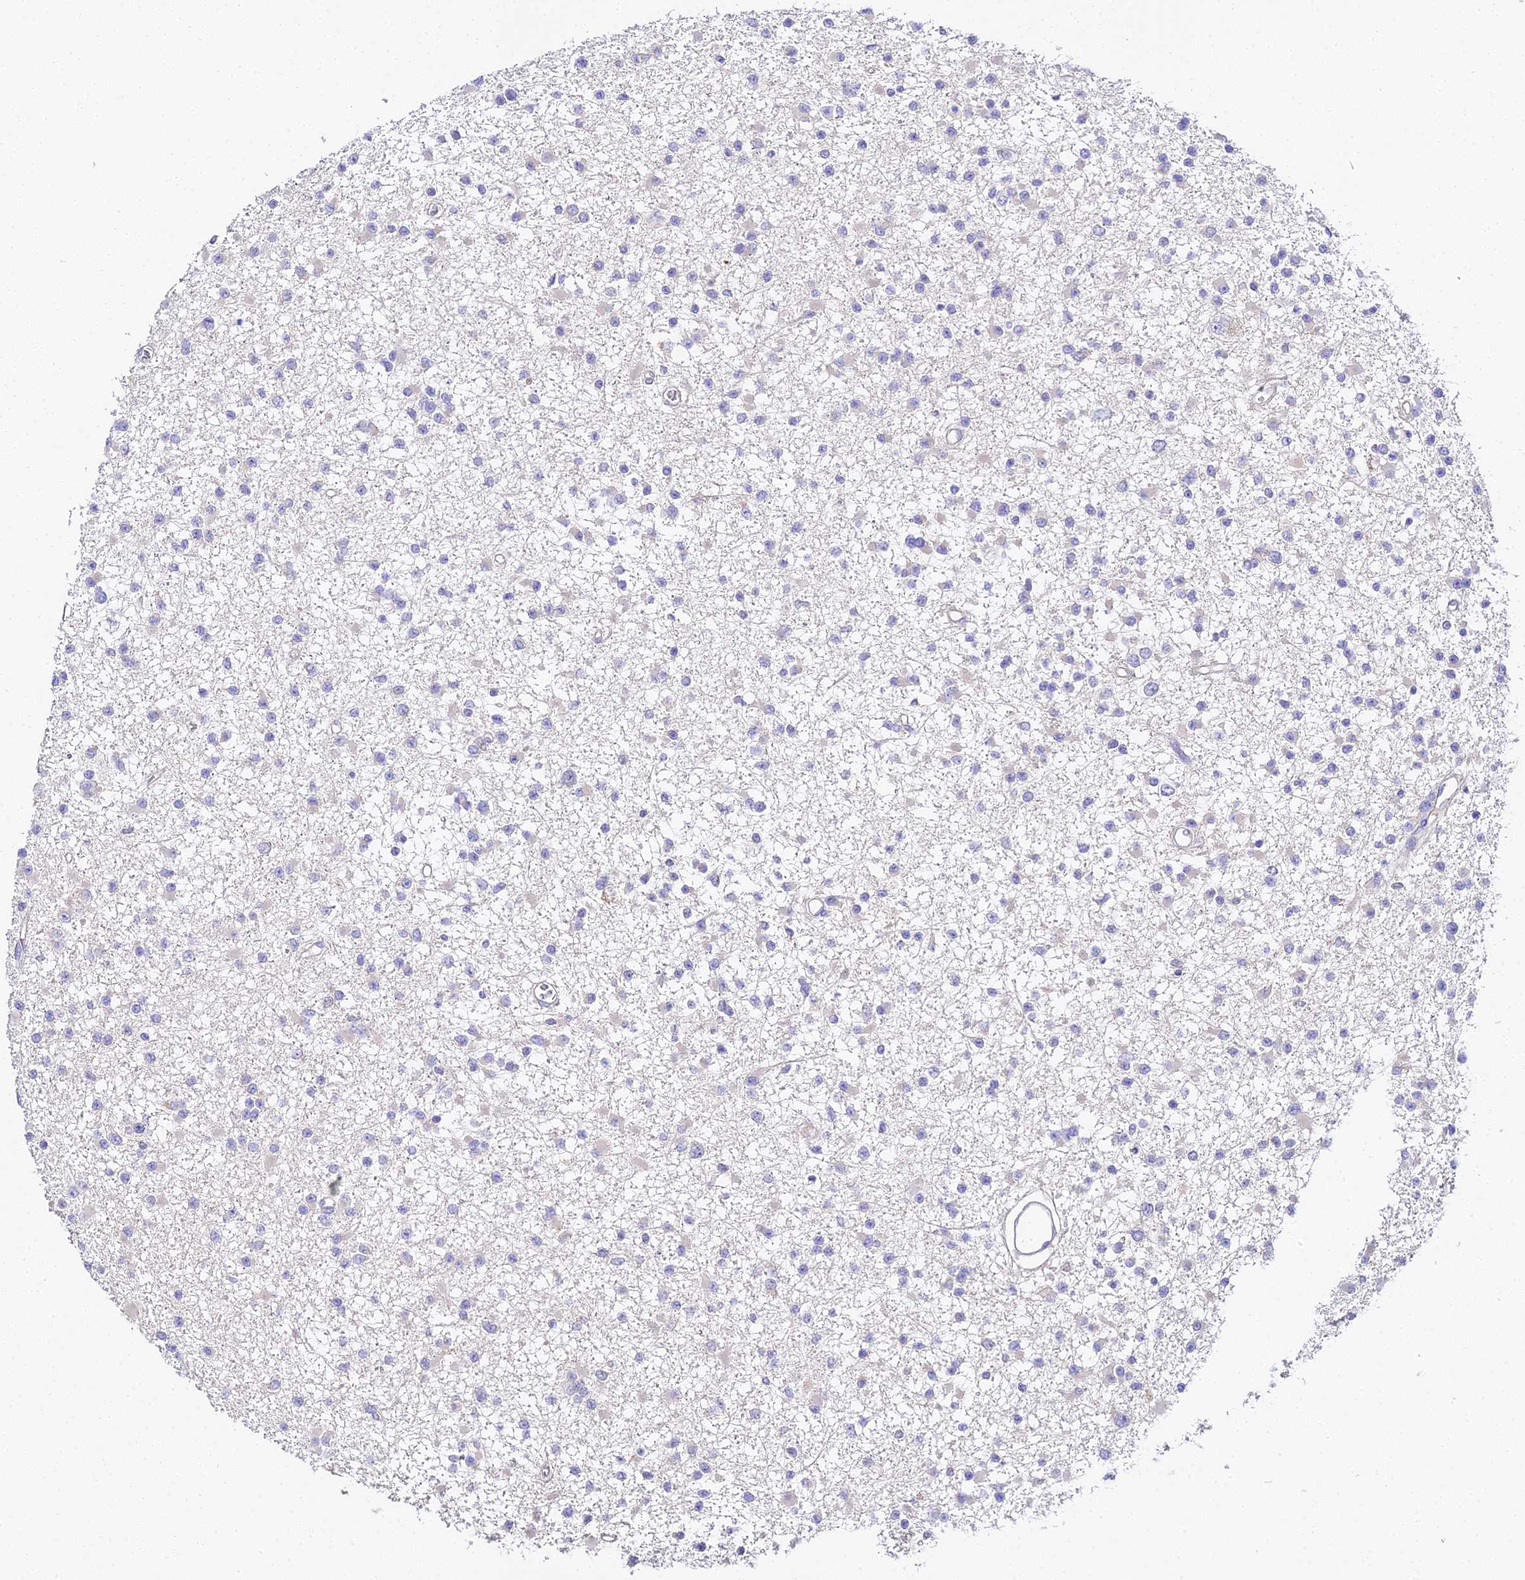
{"staining": {"intensity": "negative", "quantity": "none", "location": "none"}, "tissue": "glioma", "cell_type": "Tumor cells", "image_type": "cancer", "snomed": [{"axis": "morphology", "description": "Glioma, malignant, Low grade"}, {"axis": "topography", "description": "Brain"}], "caption": "DAB (3,3'-diaminobenzidine) immunohistochemical staining of low-grade glioma (malignant) shows no significant positivity in tumor cells.", "gene": "SCX", "patient": {"sex": "female", "age": 22}}